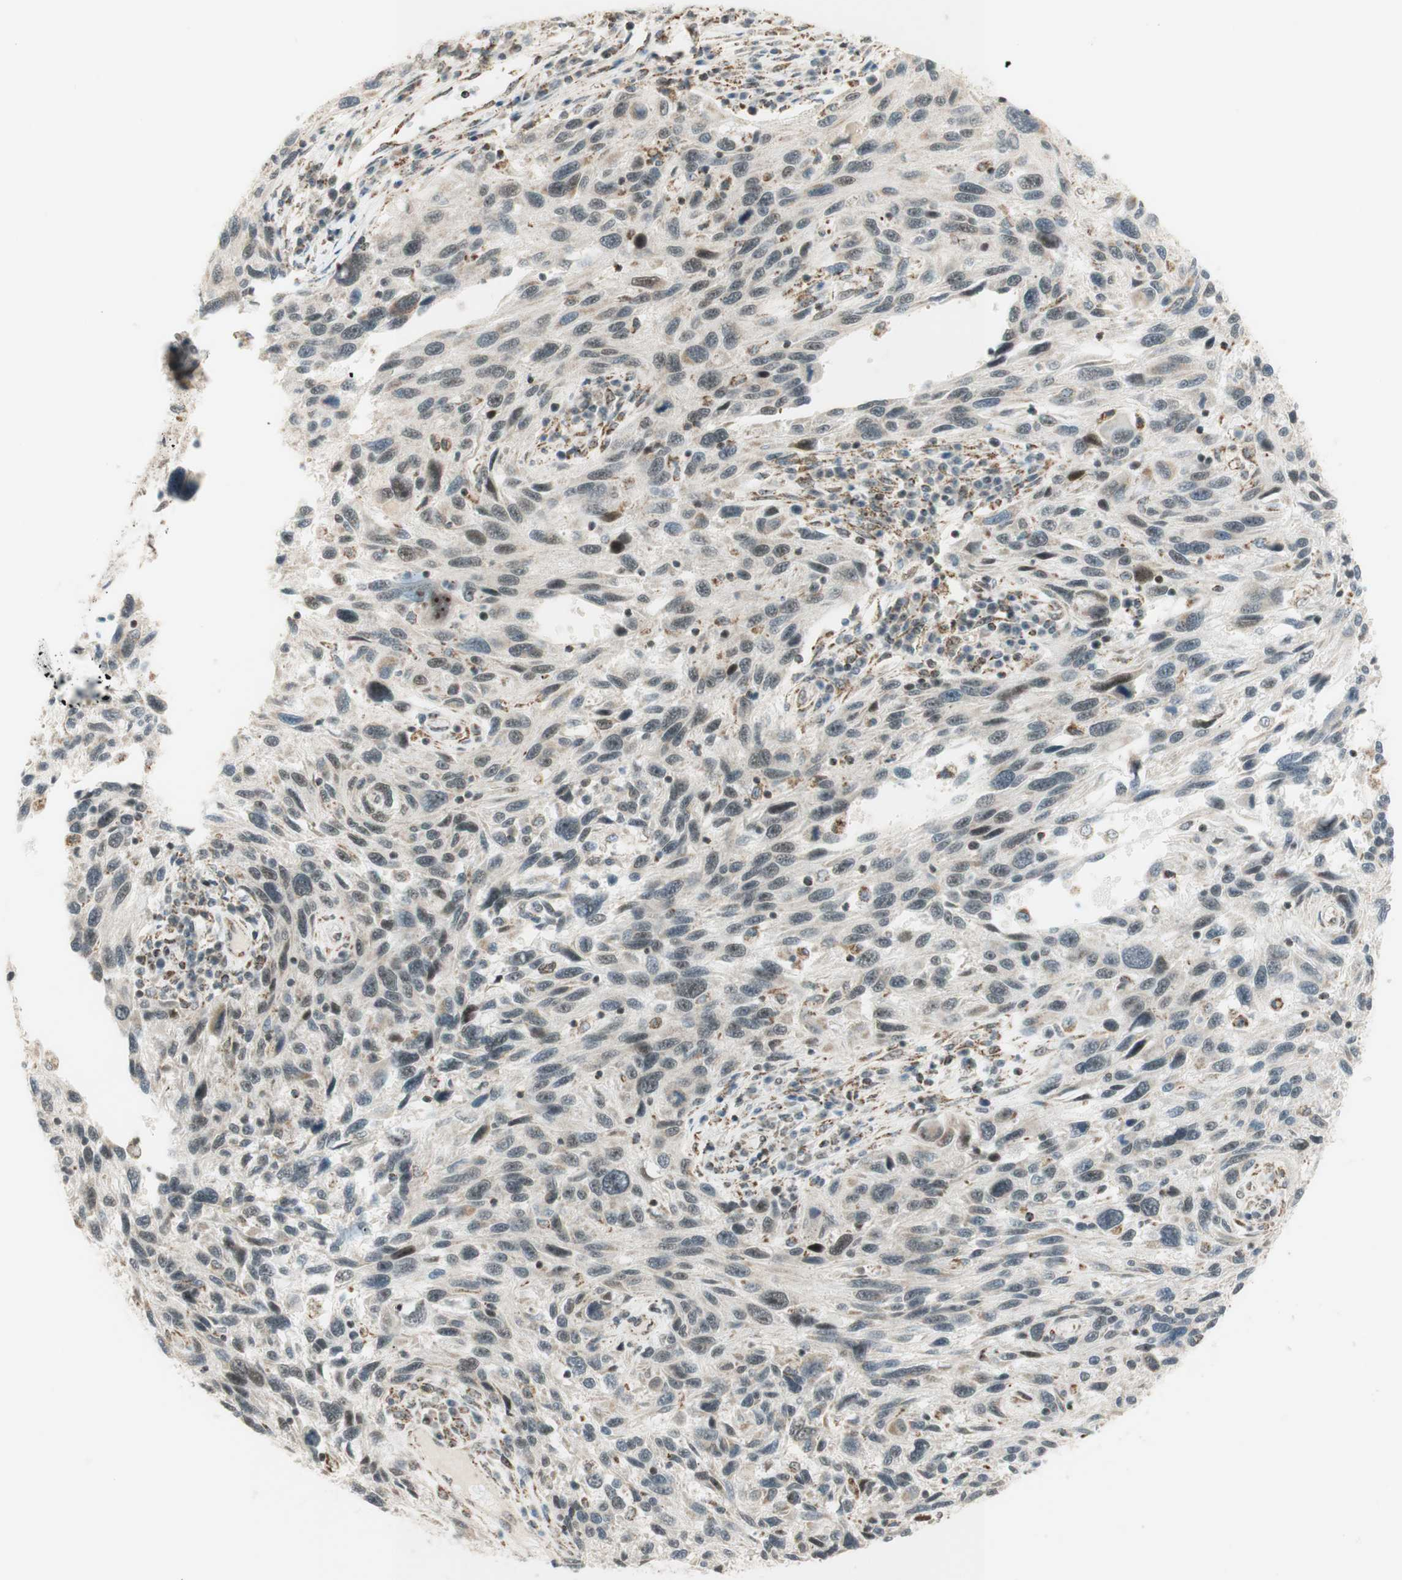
{"staining": {"intensity": "moderate", "quantity": "<25%", "location": "nuclear"}, "tissue": "melanoma", "cell_type": "Tumor cells", "image_type": "cancer", "snomed": [{"axis": "morphology", "description": "Malignant melanoma, NOS"}, {"axis": "topography", "description": "Skin"}], "caption": "A histopathology image of malignant melanoma stained for a protein demonstrates moderate nuclear brown staining in tumor cells.", "gene": "ZNF782", "patient": {"sex": "male", "age": 53}}